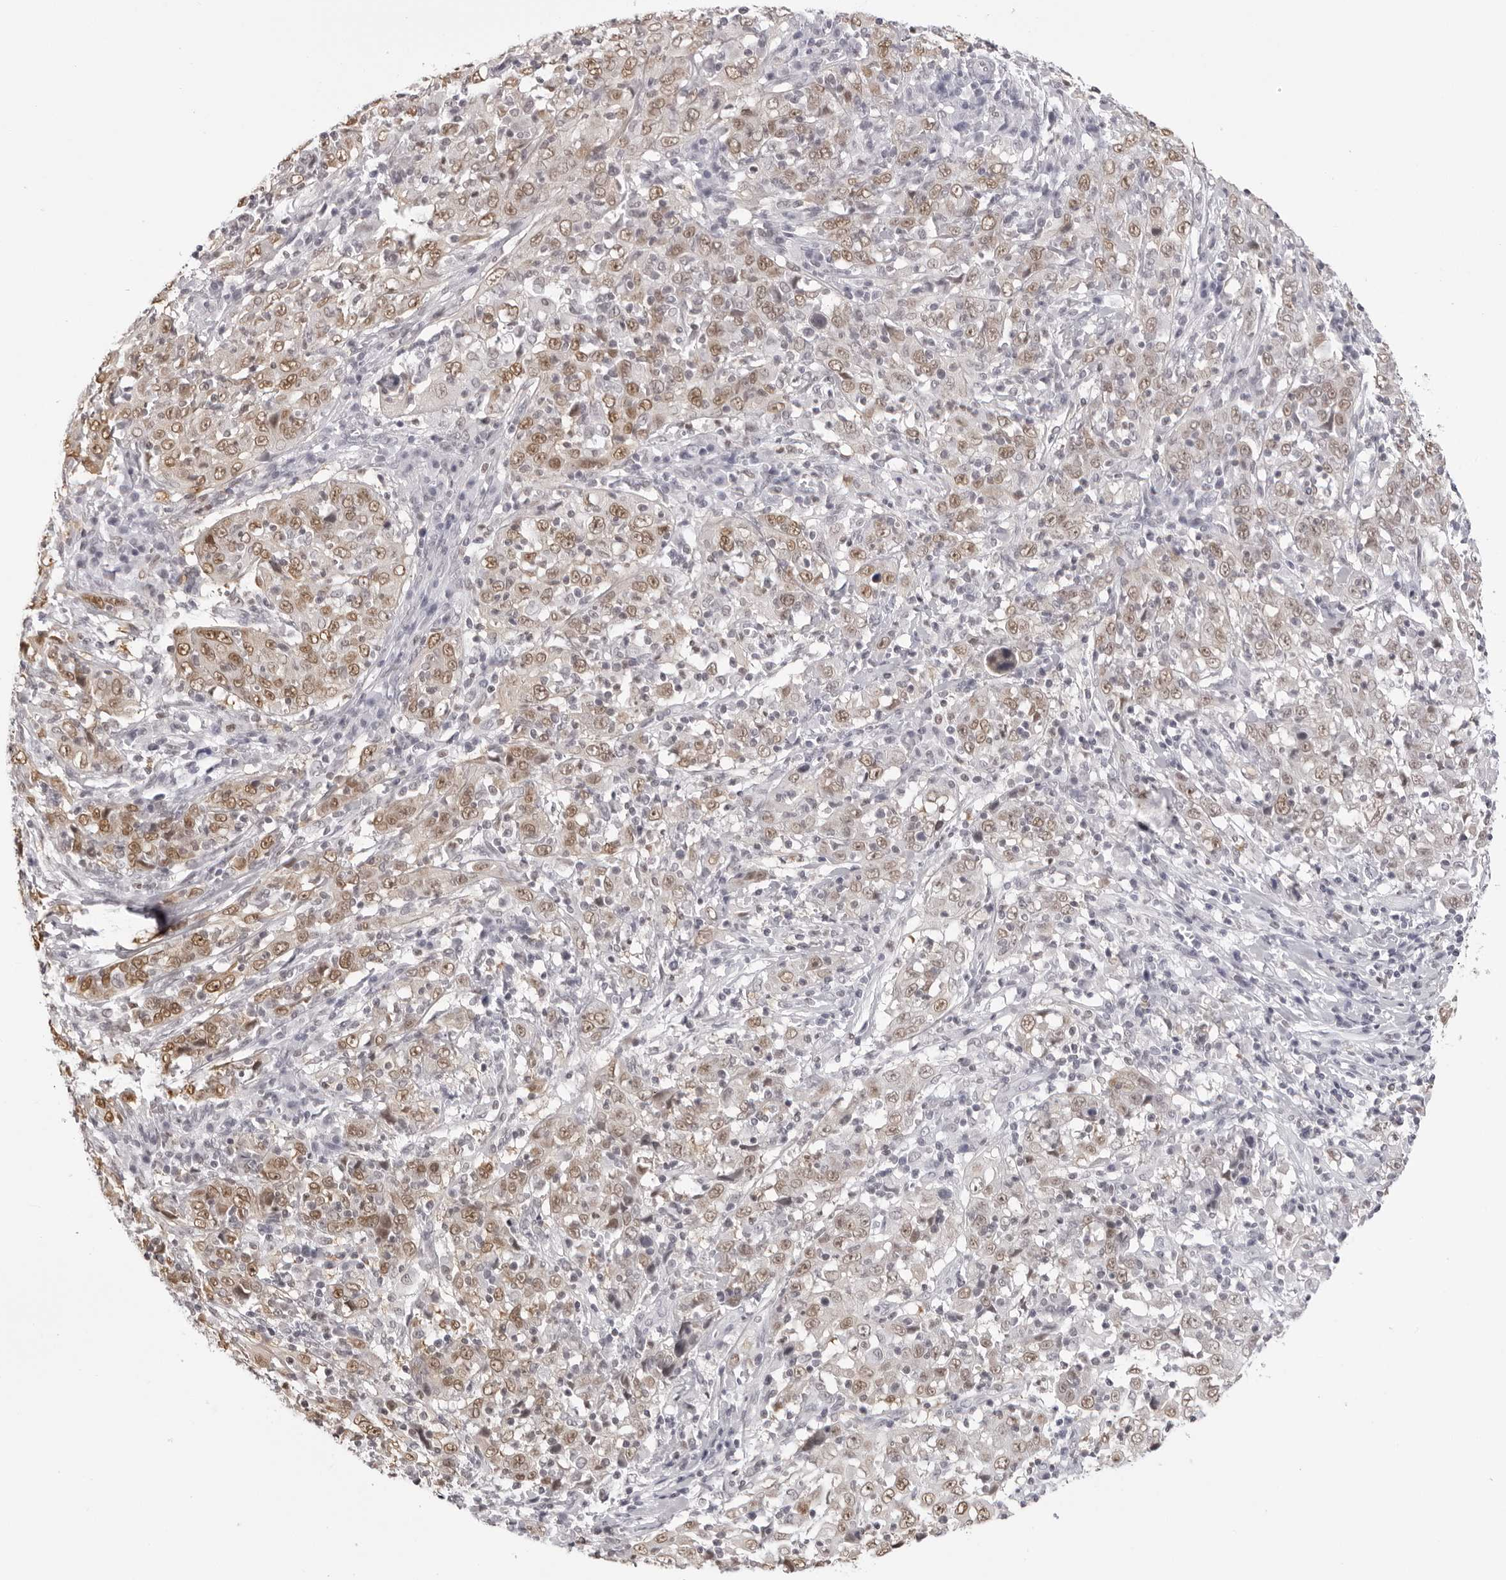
{"staining": {"intensity": "weak", "quantity": ">75%", "location": "nuclear"}, "tissue": "cervical cancer", "cell_type": "Tumor cells", "image_type": "cancer", "snomed": [{"axis": "morphology", "description": "Squamous cell carcinoma, NOS"}, {"axis": "topography", "description": "Cervix"}], "caption": "Immunohistochemistry (DAB (3,3'-diaminobenzidine)) staining of squamous cell carcinoma (cervical) exhibits weak nuclear protein positivity in approximately >75% of tumor cells.", "gene": "HSPA4", "patient": {"sex": "female", "age": 46}}